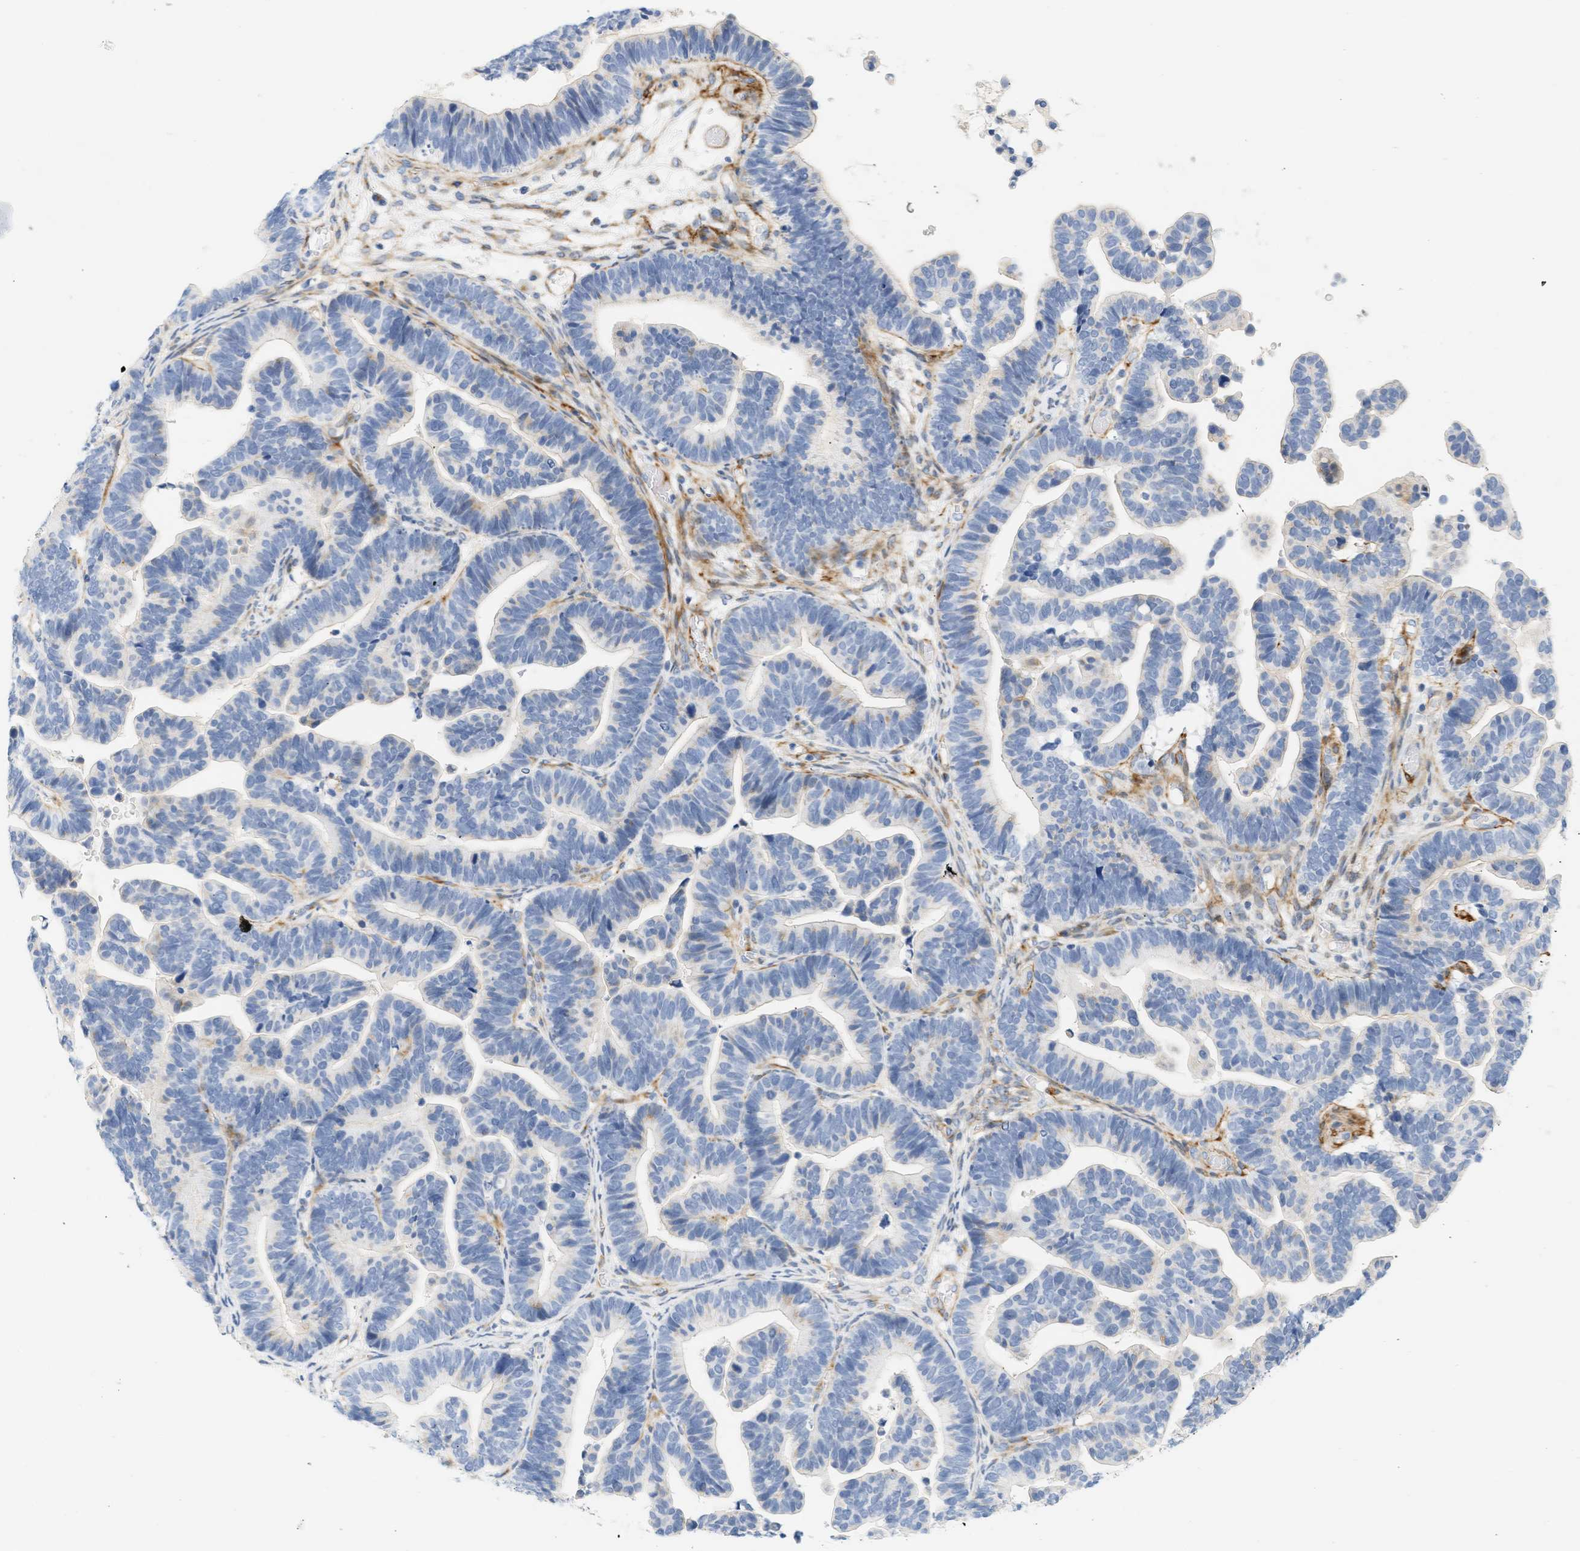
{"staining": {"intensity": "negative", "quantity": "none", "location": "none"}, "tissue": "ovarian cancer", "cell_type": "Tumor cells", "image_type": "cancer", "snomed": [{"axis": "morphology", "description": "Cystadenocarcinoma, serous, NOS"}, {"axis": "topography", "description": "Ovary"}], "caption": "High magnification brightfield microscopy of serous cystadenocarcinoma (ovarian) stained with DAB (brown) and counterstained with hematoxylin (blue): tumor cells show no significant positivity.", "gene": "SLC30A7", "patient": {"sex": "female", "age": 56}}